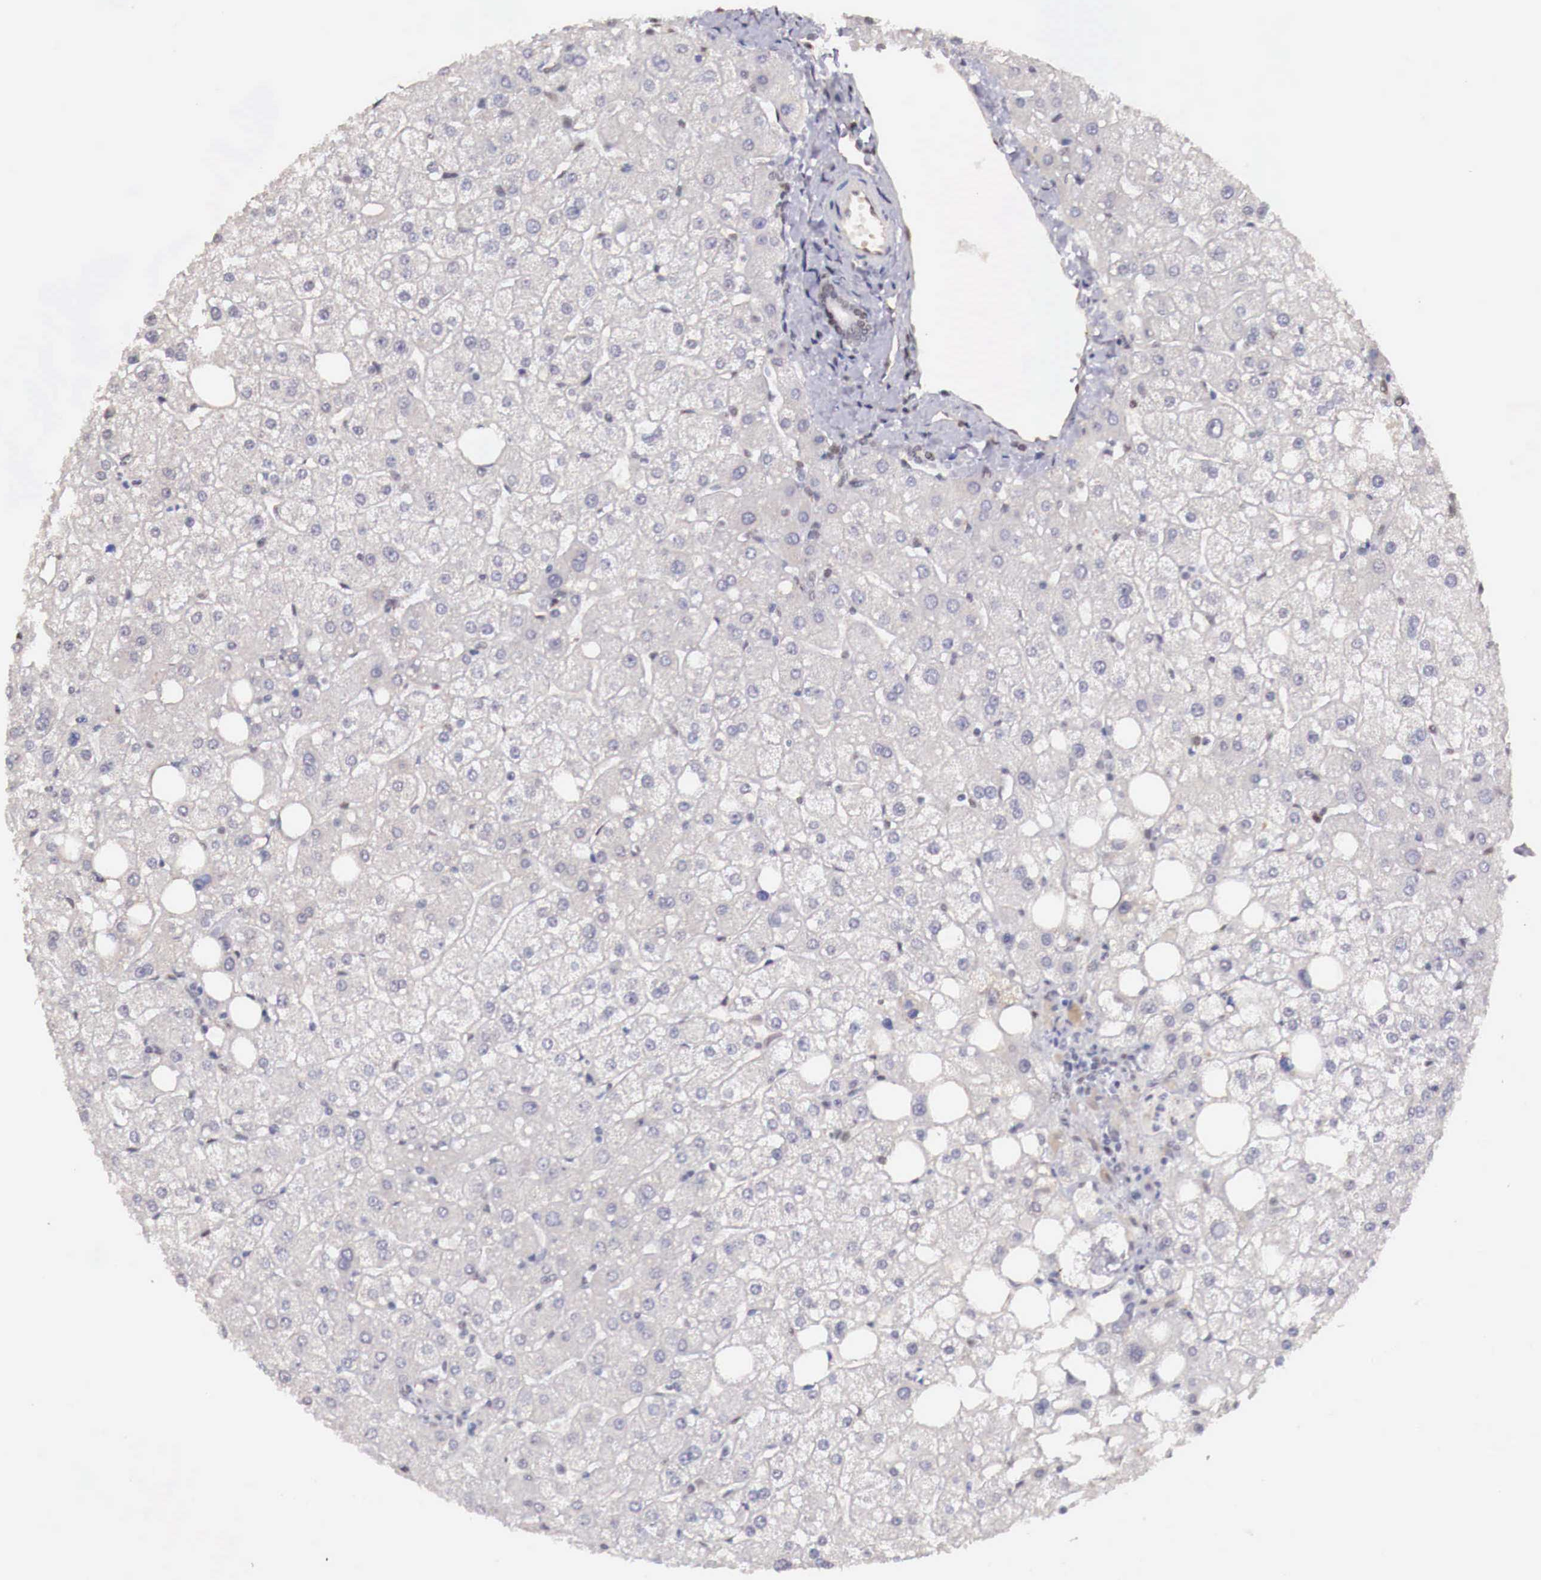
{"staining": {"intensity": "weak", "quantity": "<25%", "location": "nuclear"}, "tissue": "liver", "cell_type": "Cholangiocytes", "image_type": "normal", "snomed": [{"axis": "morphology", "description": "Normal tissue, NOS"}, {"axis": "topography", "description": "Liver"}], "caption": "Histopathology image shows no protein staining in cholangiocytes of unremarkable liver. (DAB immunohistochemistry (IHC) with hematoxylin counter stain).", "gene": "FOXP2", "patient": {"sex": "male", "age": 35}}